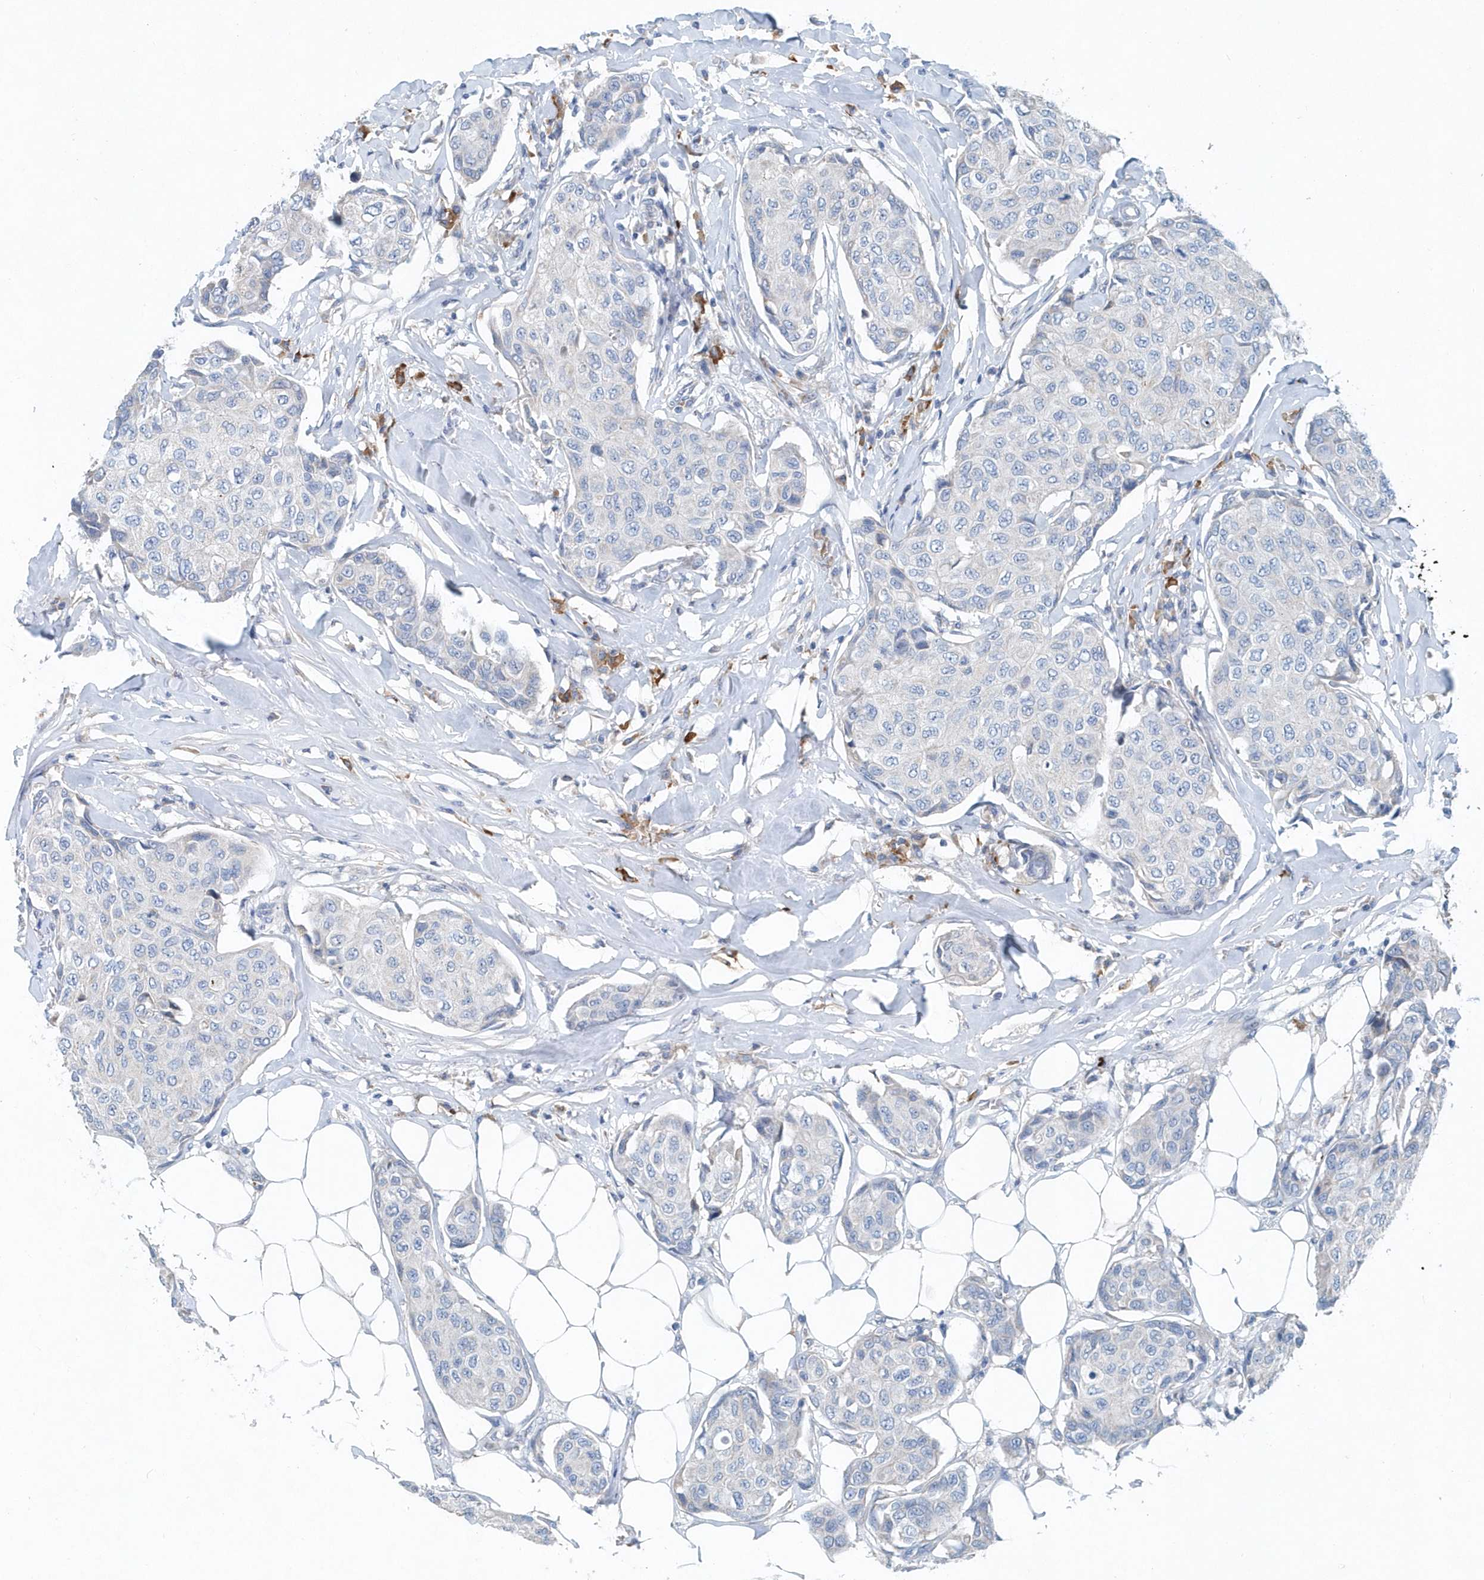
{"staining": {"intensity": "negative", "quantity": "none", "location": "none"}, "tissue": "breast cancer", "cell_type": "Tumor cells", "image_type": "cancer", "snomed": [{"axis": "morphology", "description": "Duct carcinoma"}, {"axis": "topography", "description": "Breast"}], "caption": "Immunohistochemistry (IHC) of breast cancer displays no expression in tumor cells.", "gene": "PFN2", "patient": {"sex": "female", "age": 80}}